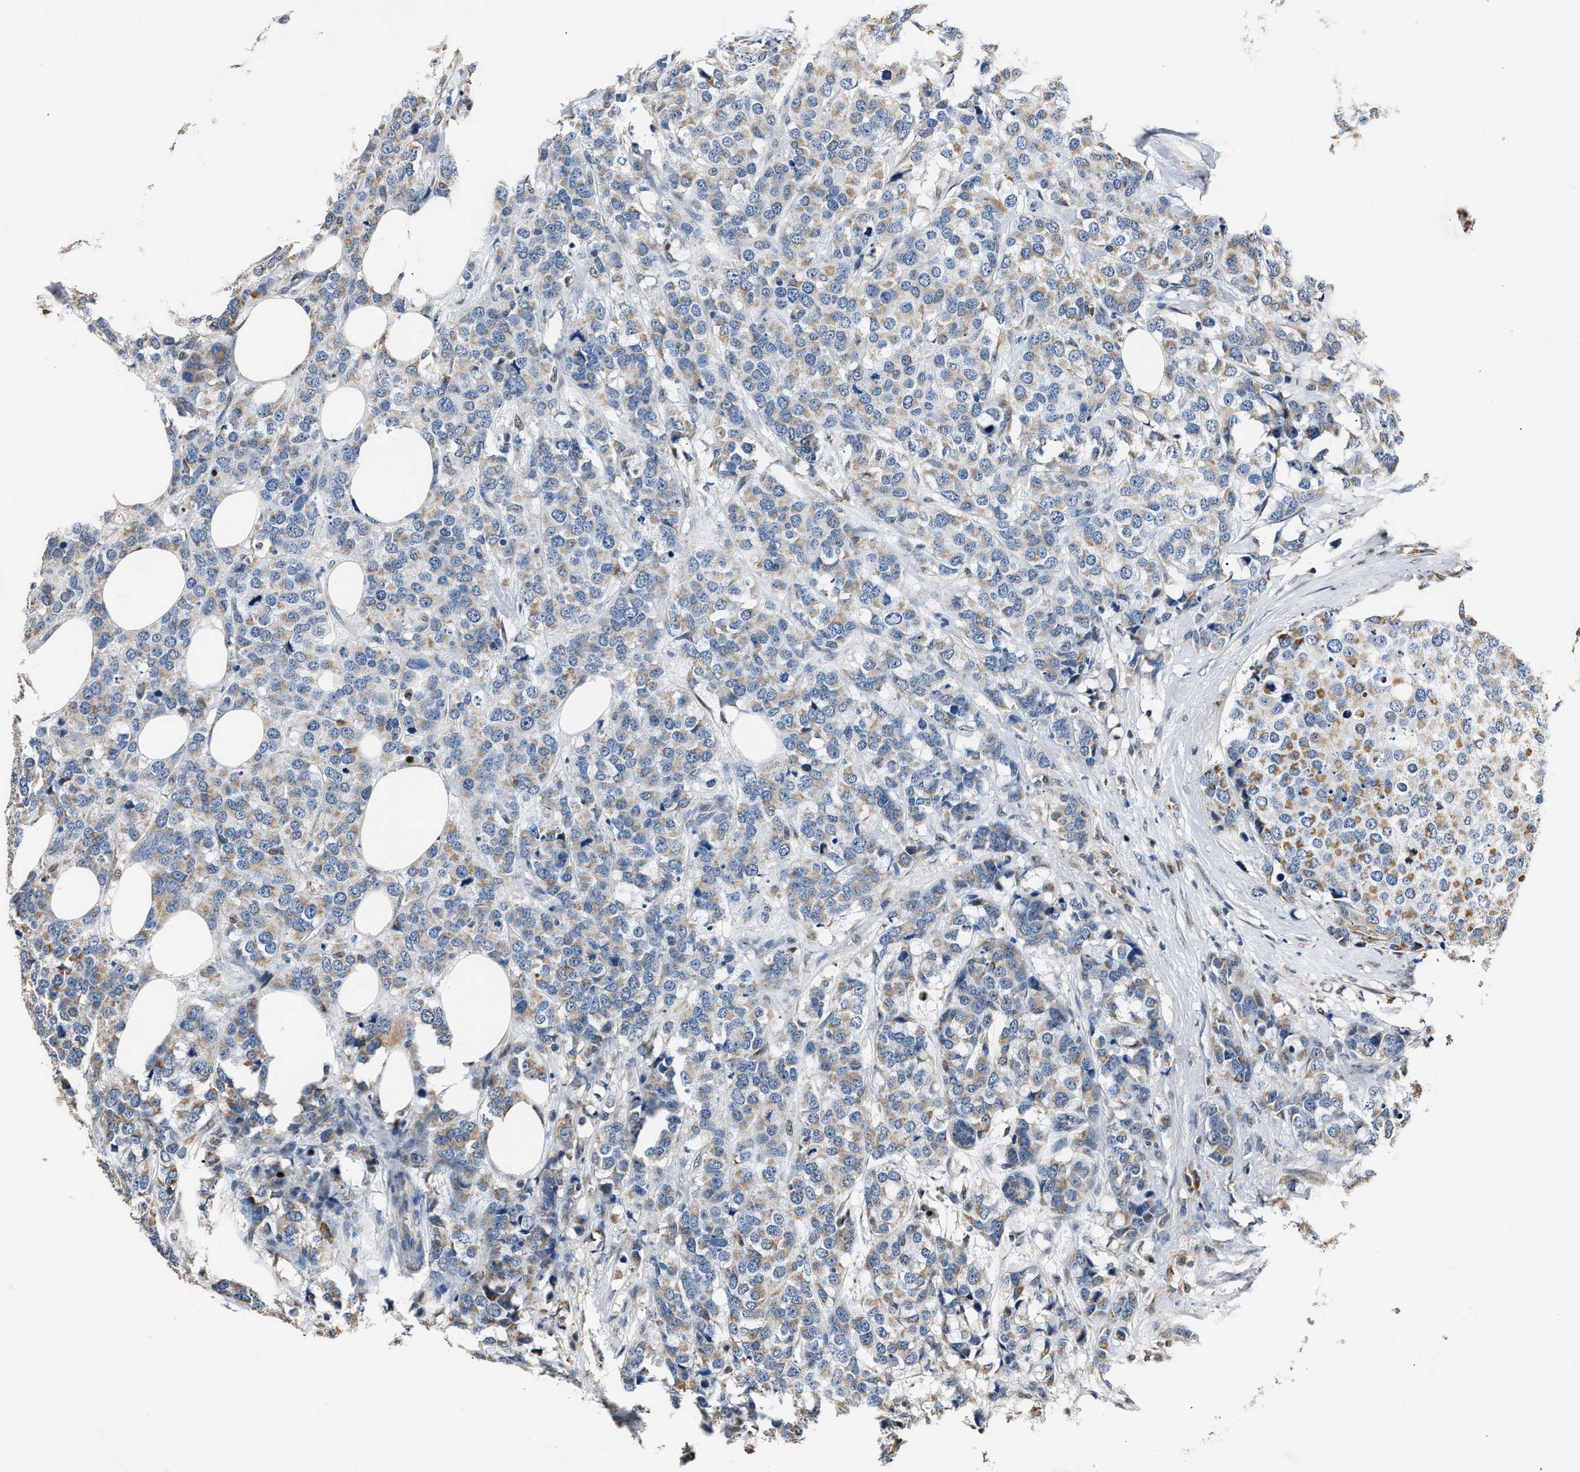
{"staining": {"intensity": "weak", "quantity": "25%-75%", "location": "cytoplasmic/membranous"}, "tissue": "breast cancer", "cell_type": "Tumor cells", "image_type": "cancer", "snomed": [{"axis": "morphology", "description": "Lobular carcinoma"}, {"axis": "topography", "description": "Breast"}], "caption": "Immunohistochemistry (IHC) (DAB (3,3'-diaminobenzidine)) staining of breast cancer exhibits weak cytoplasmic/membranous protein positivity in about 25%-75% of tumor cells.", "gene": "NSUN5", "patient": {"sex": "female", "age": 59}}